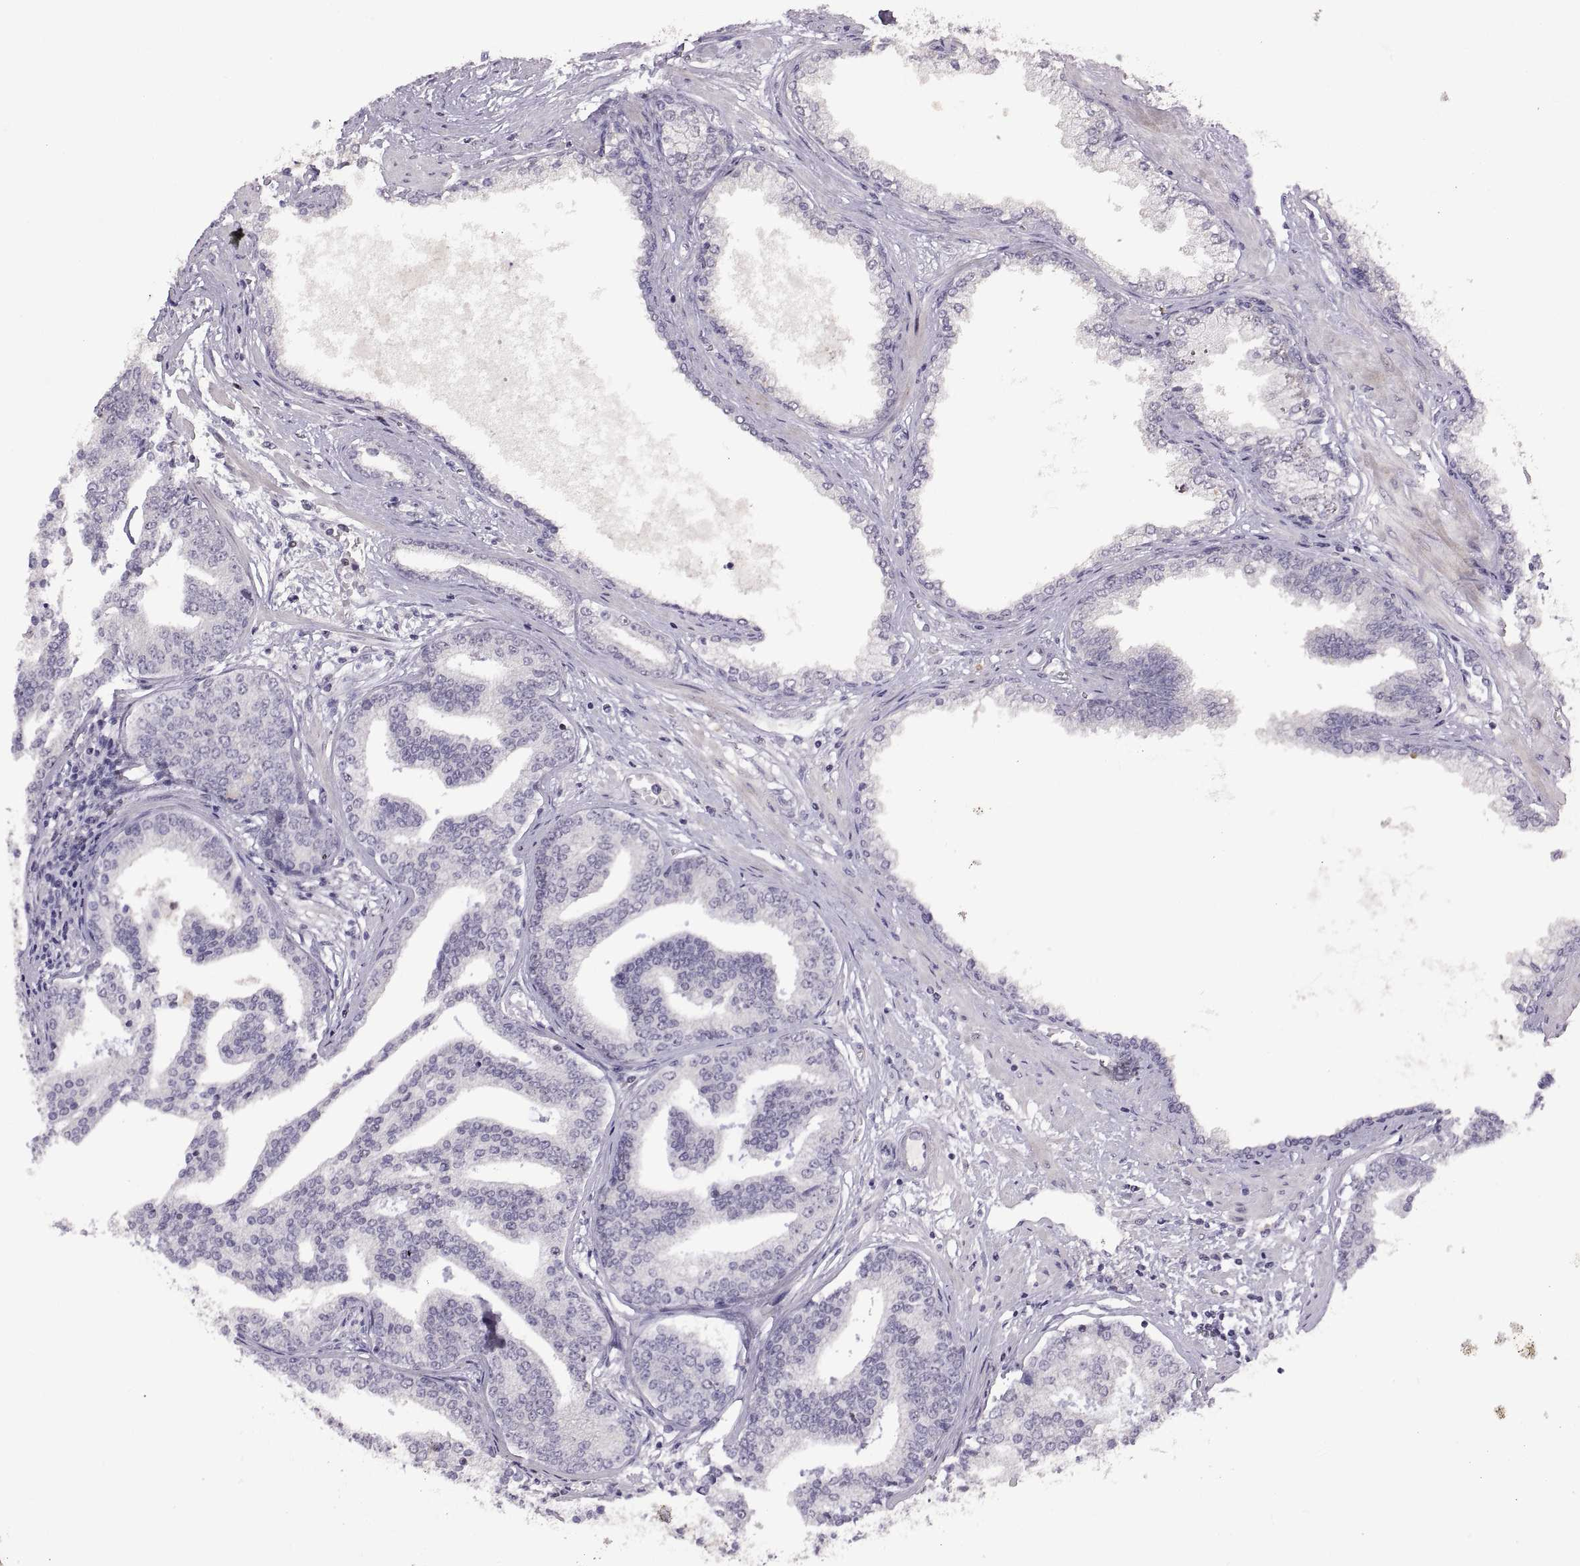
{"staining": {"intensity": "negative", "quantity": "none", "location": "none"}, "tissue": "prostate cancer", "cell_type": "Tumor cells", "image_type": "cancer", "snomed": [{"axis": "morphology", "description": "Adenocarcinoma, NOS"}, {"axis": "topography", "description": "Prostate"}], "caption": "The immunohistochemistry (IHC) photomicrograph has no significant positivity in tumor cells of prostate cancer (adenocarcinoma) tissue.", "gene": "NEK2", "patient": {"sex": "male", "age": 64}}